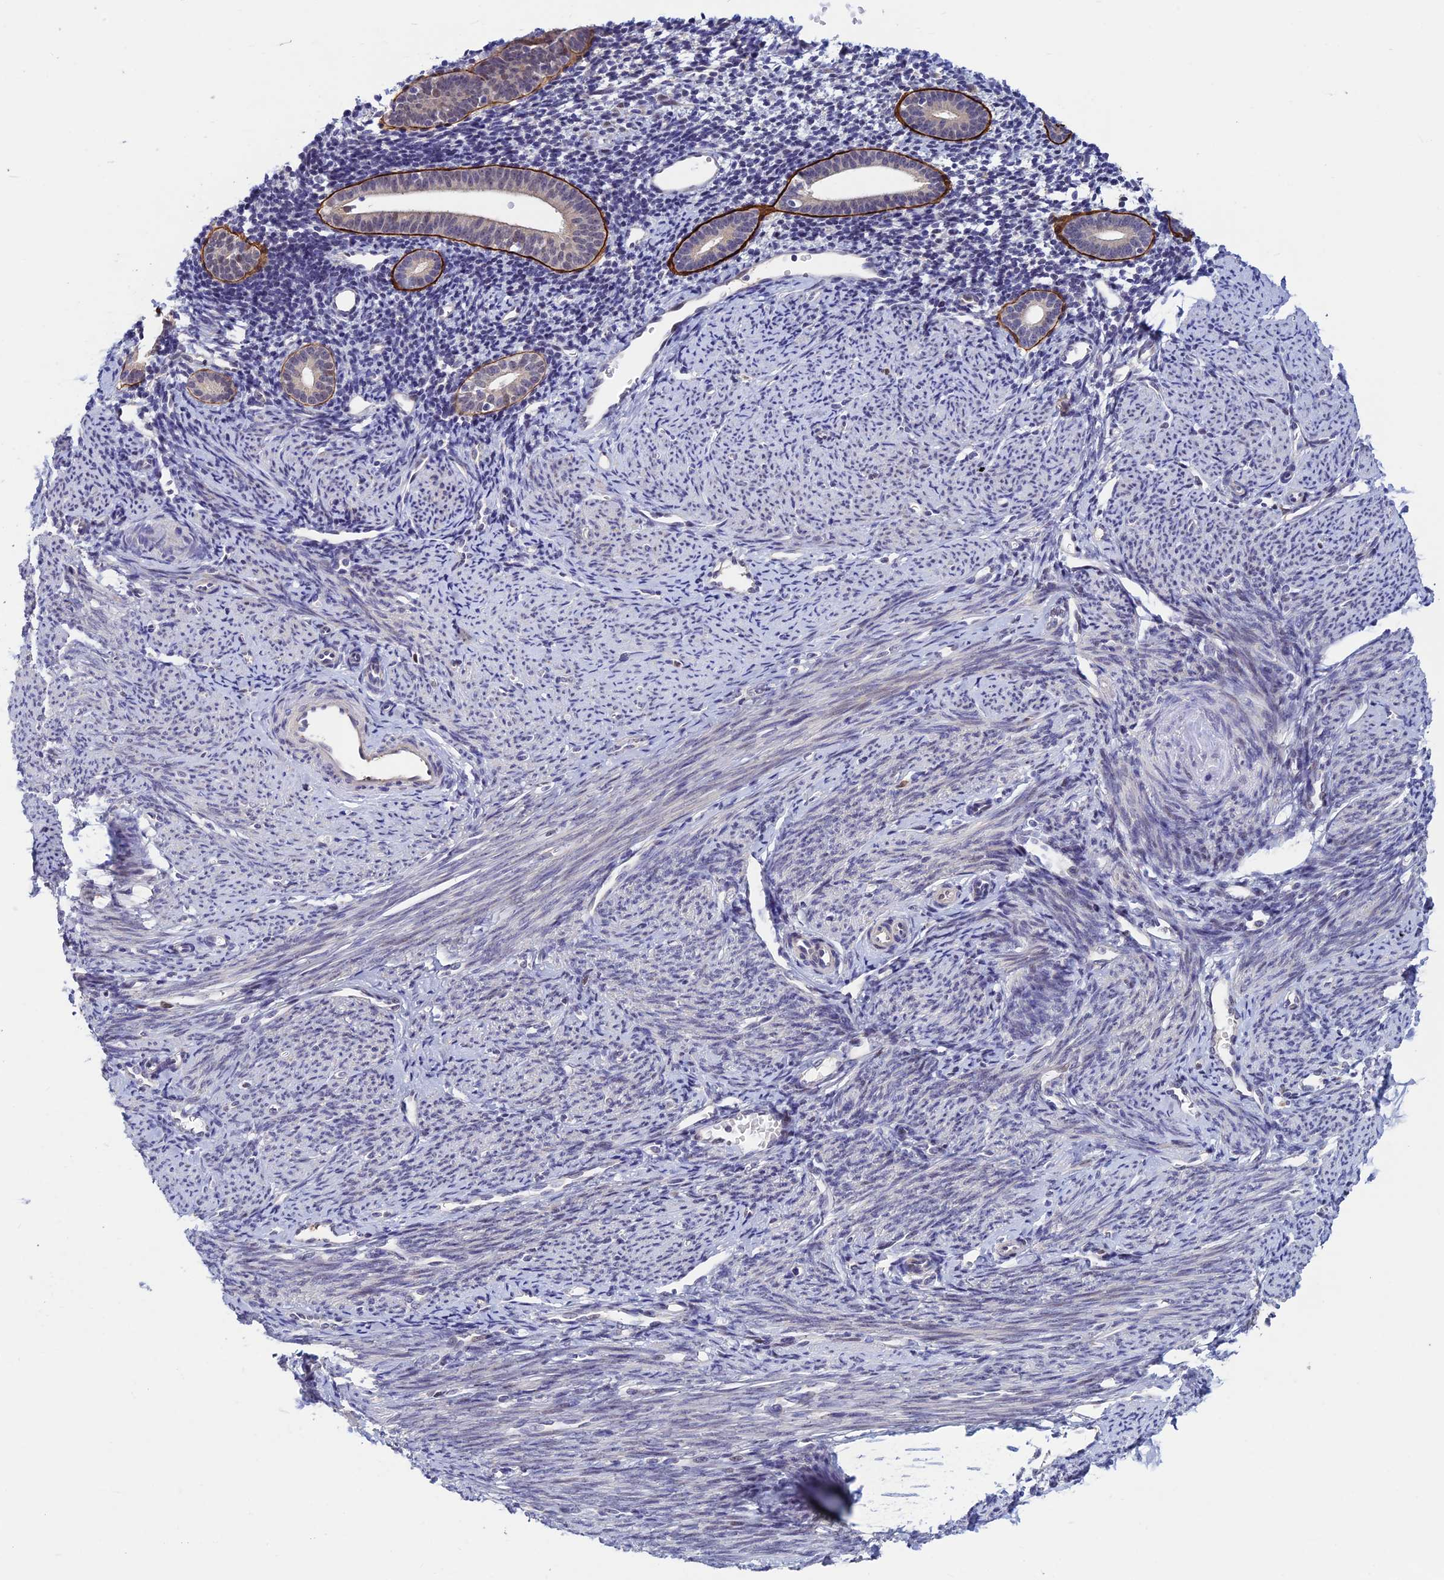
{"staining": {"intensity": "negative", "quantity": "none", "location": "none"}, "tissue": "endometrium", "cell_type": "Cells in endometrial stroma", "image_type": "normal", "snomed": [{"axis": "morphology", "description": "Normal tissue, NOS"}, {"axis": "topography", "description": "Endometrium"}], "caption": "This photomicrograph is of unremarkable endometrium stained with immunohistochemistry to label a protein in brown with the nuclei are counter-stained blue. There is no expression in cells in endometrial stroma.", "gene": "FASTKD5", "patient": {"sex": "female", "age": 56}}